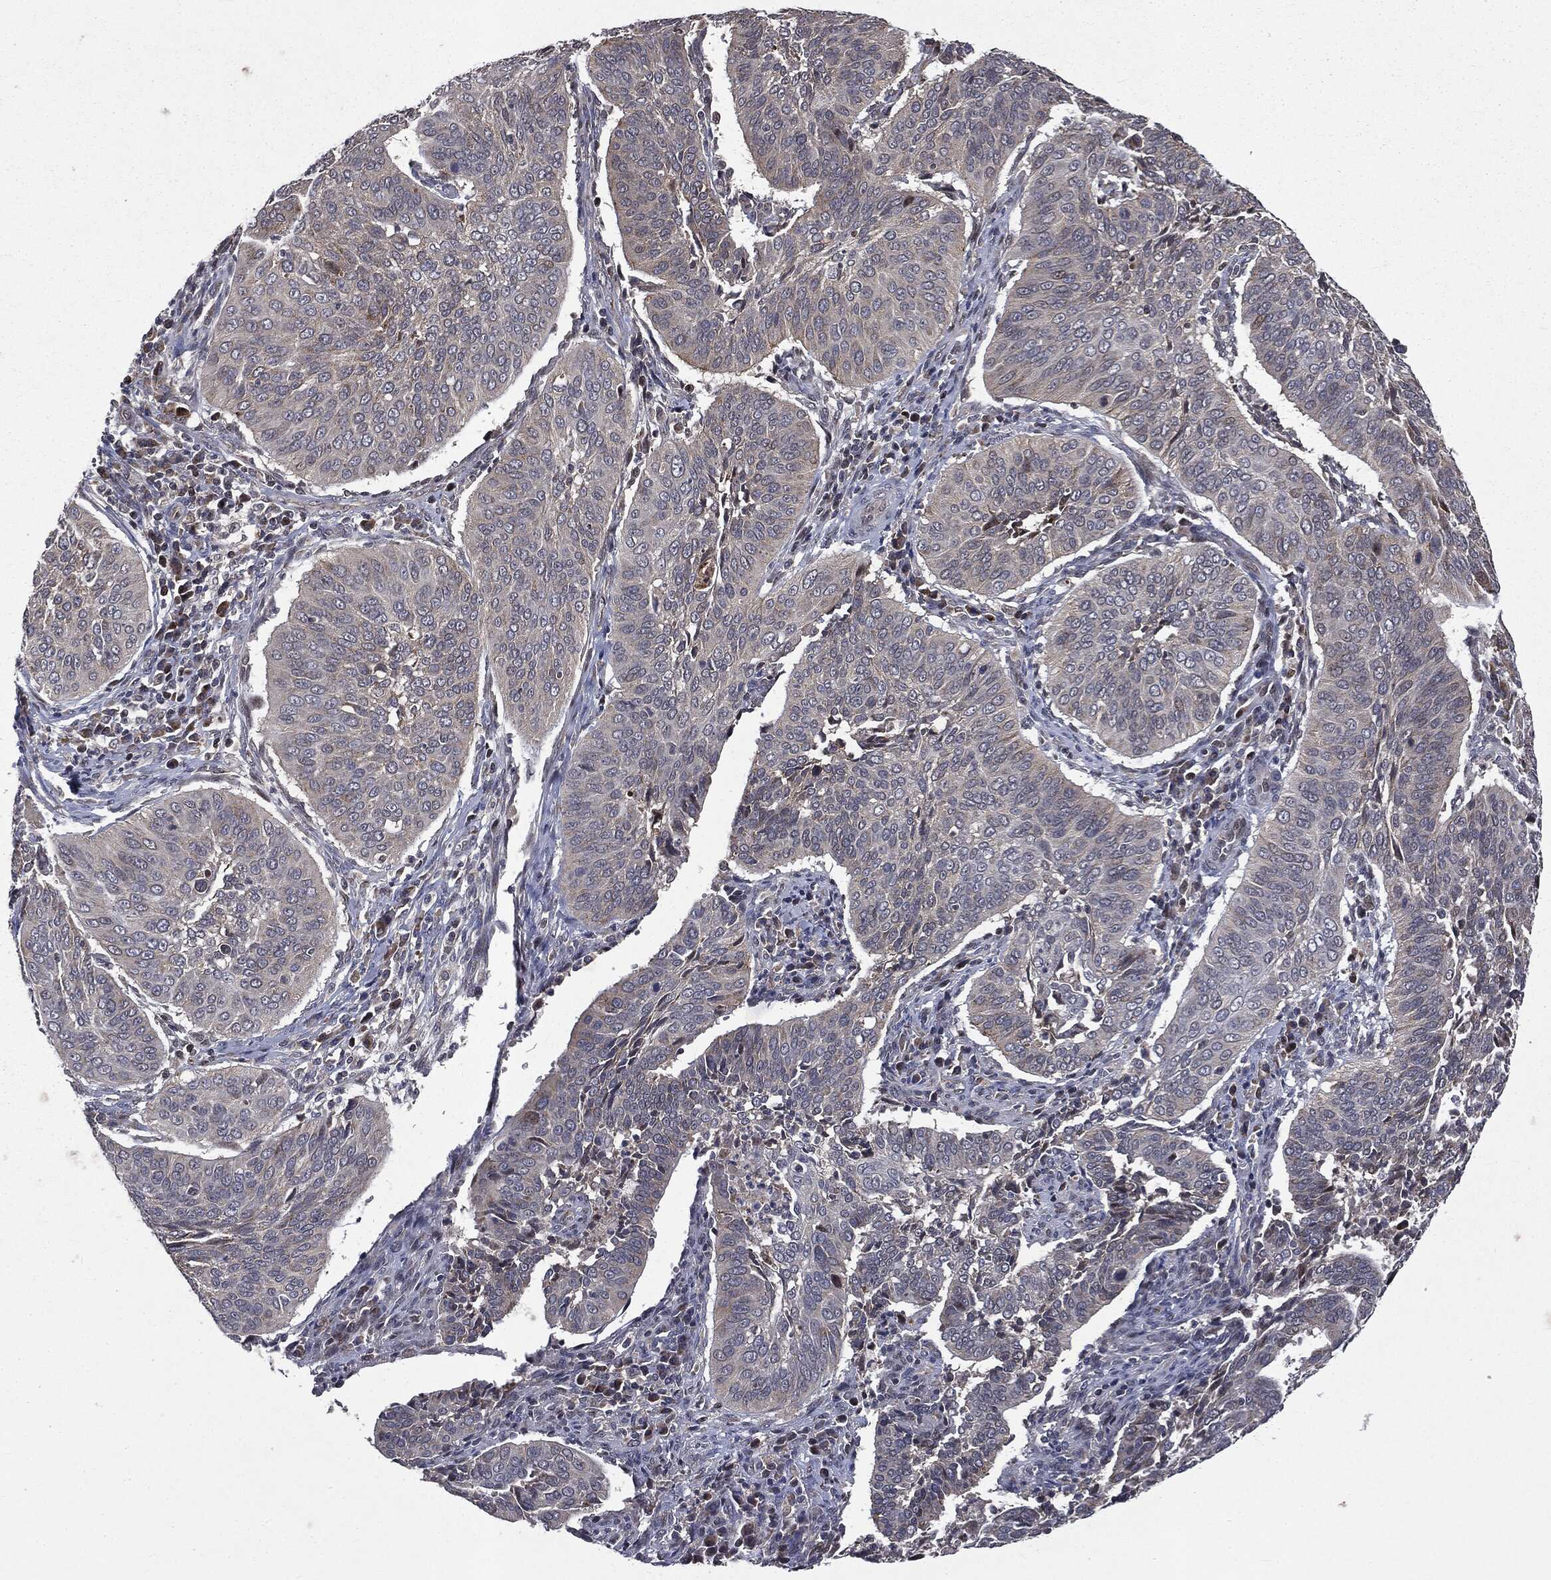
{"staining": {"intensity": "weak", "quantity": "<25%", "location": "cytoplasmic/membranous,nuclear"}, "tissue": "cervical cancer", "cell_type": "Tumor cells", "image_type": "cancer", "snomed": [{"axis": "morphology", "description": "Normal tissue, NOS"}, {"axis": "morphology", "description": "Squamous cell carcinoma, NOS"}, {"axis": "topography", "description": "Cervix"}], "caption": "Squamous cell carcinoma (cervical) was stained to show a protein in brown. There is no significant positivity in tumor cells.", "gene": "PLPPR2", "patient": {"sex": "female", "age": 39}}